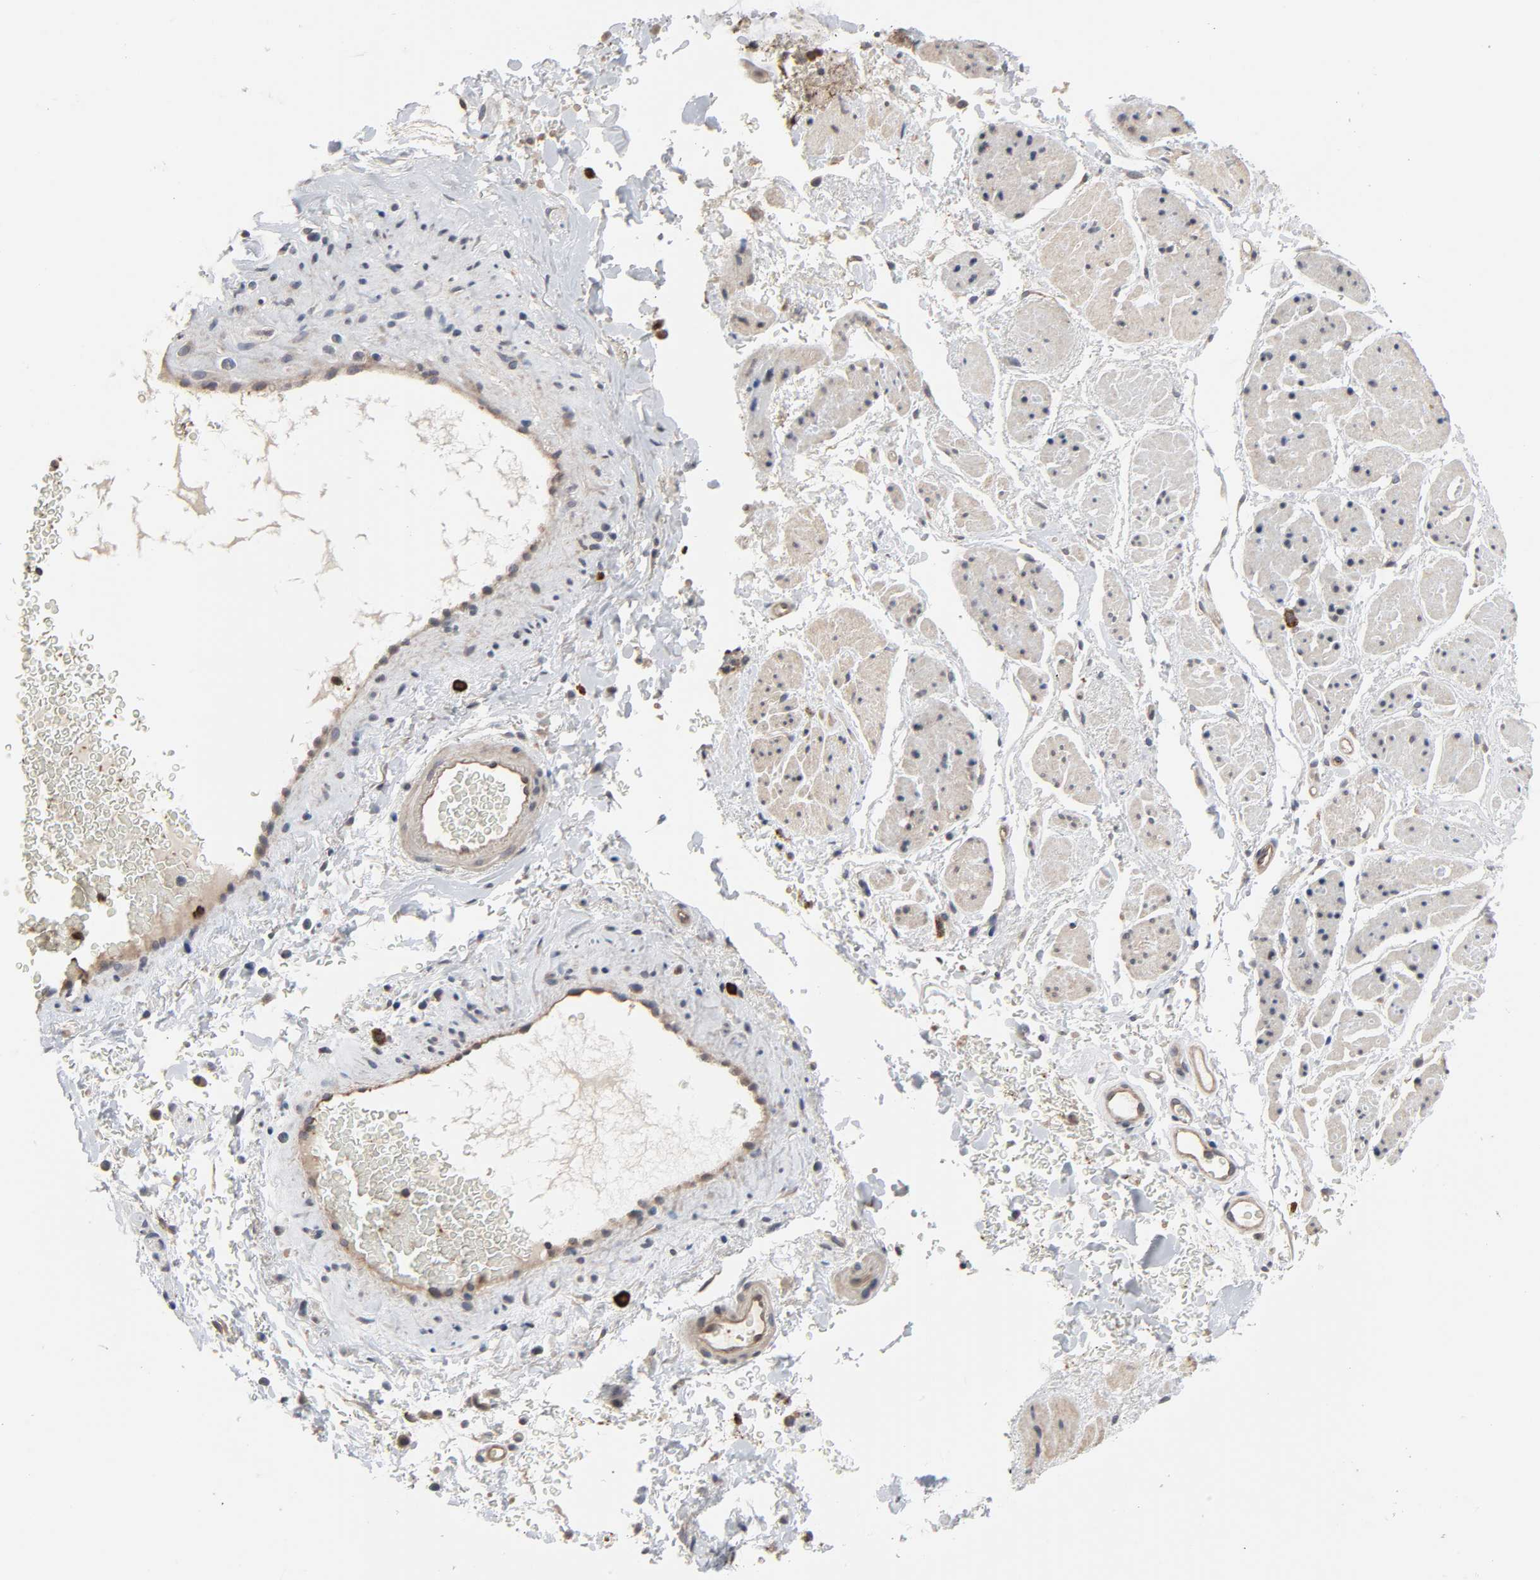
{"staining": {"intensity": "negative", "quantity": "none", "location": "none"}, "tissue": "adipose tissue", "cell_type": "Adipocytes", "image_type": "normal", "snomed": [{"axis": "morphology", "description": "Normal tissue, NOS"}, {"axis": "topography", "description": "Soft tissue"}, {"axis": "topography", "description": "Peripheral nerve tissue"}], "caption": "Immunohistochemistry (IHC) of unremarkable human adipose tissue demonstrates no expression in adipocytes.", "gene": "CCDC175", "patient": {"sex": "female", "age": 71}}